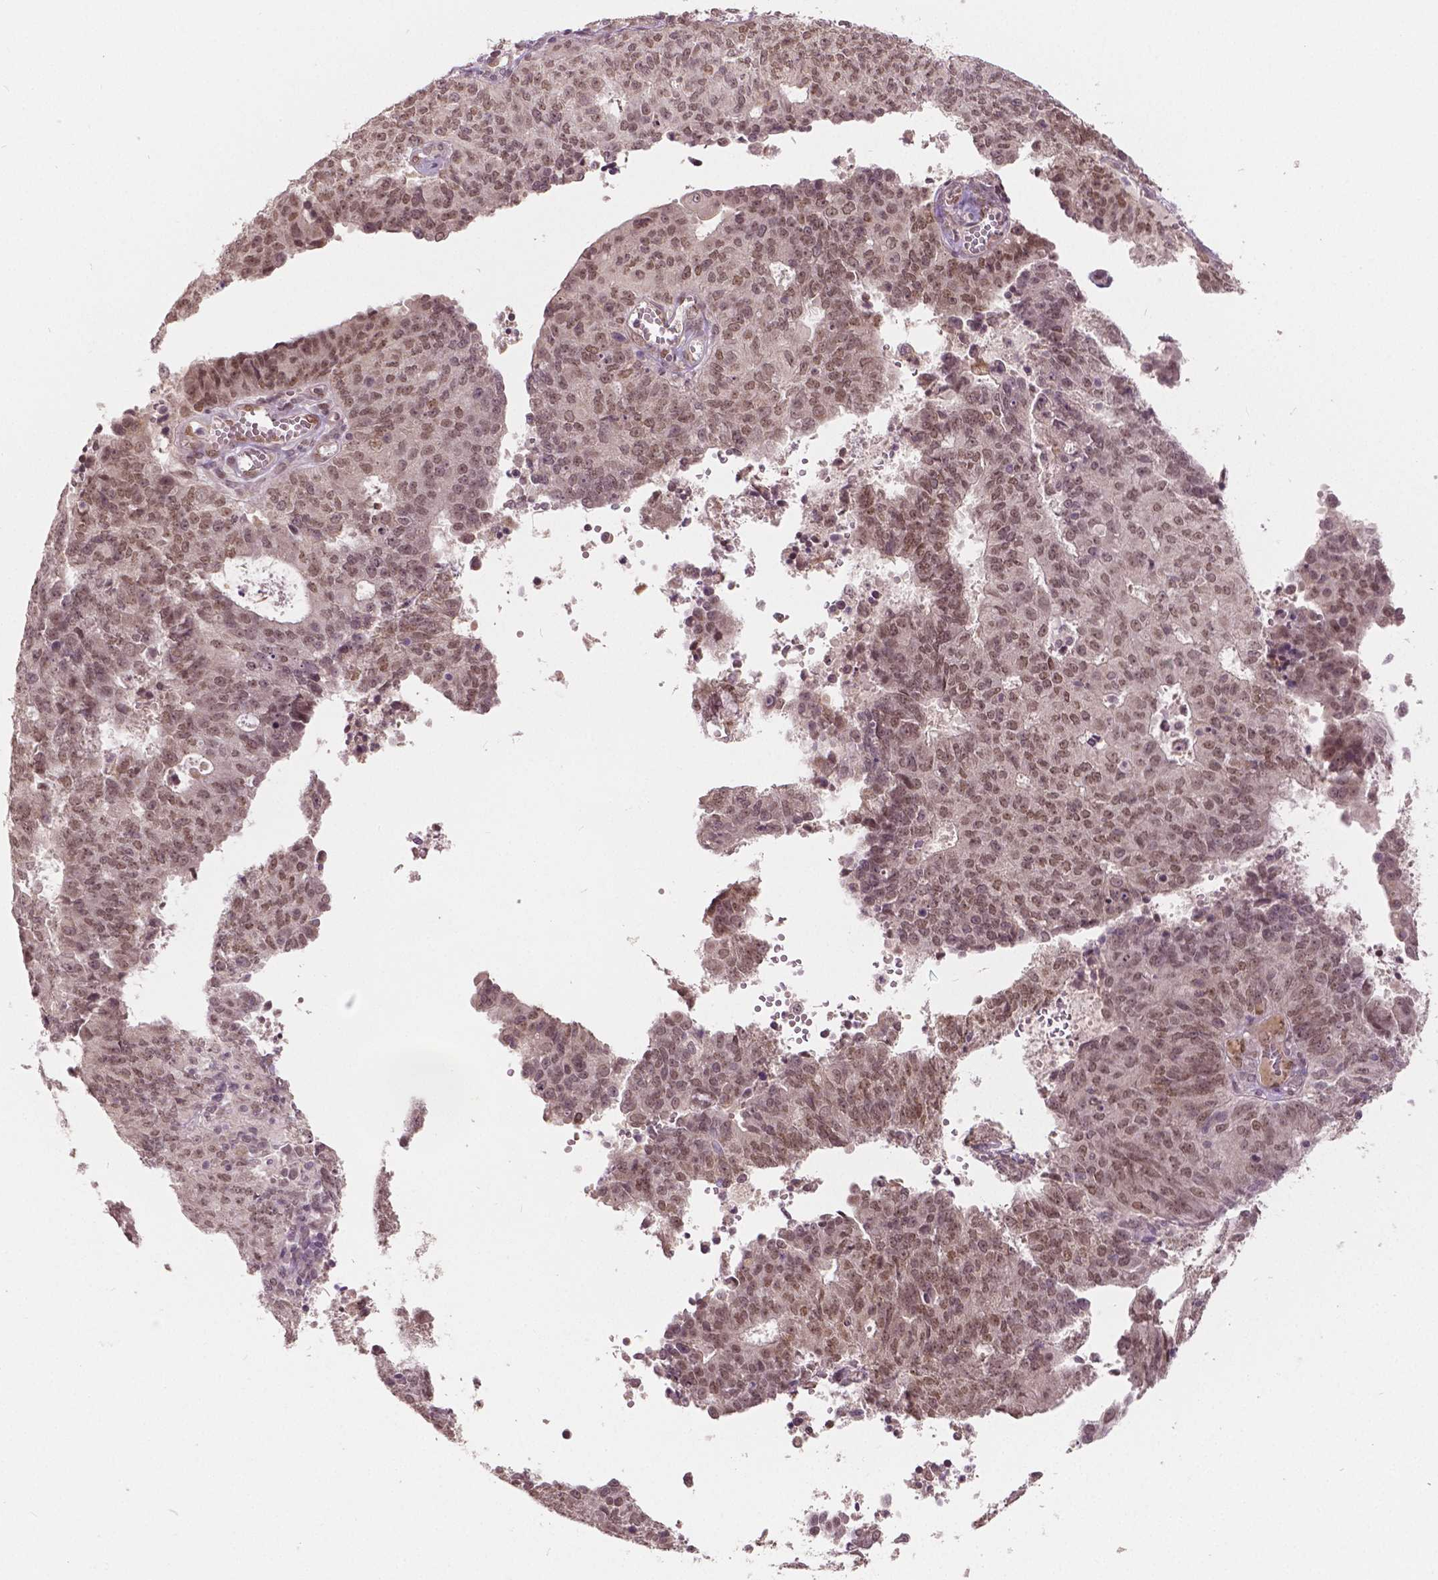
{"staining": {"intensity": "weak", "quantity": ">75%", "location": "nuclear"}, "tissue": "endometrial cancer", "cell_type": "Tumor cells", "image_type": "cancer", "snomed": [{"axis": "morphology", "description": "Adenocarcinoma, NOS"}, {"axis": "topography", "description": "Endometrium"}], "caption": "The immunohistochemical stain labels weak nuclear staining in tumor cells of endometrial adenocarcinoma tissue. Nuclei are stained in blue.", "gene": "HMBOX1", "patient": {"sex": "female", "age": 82}}